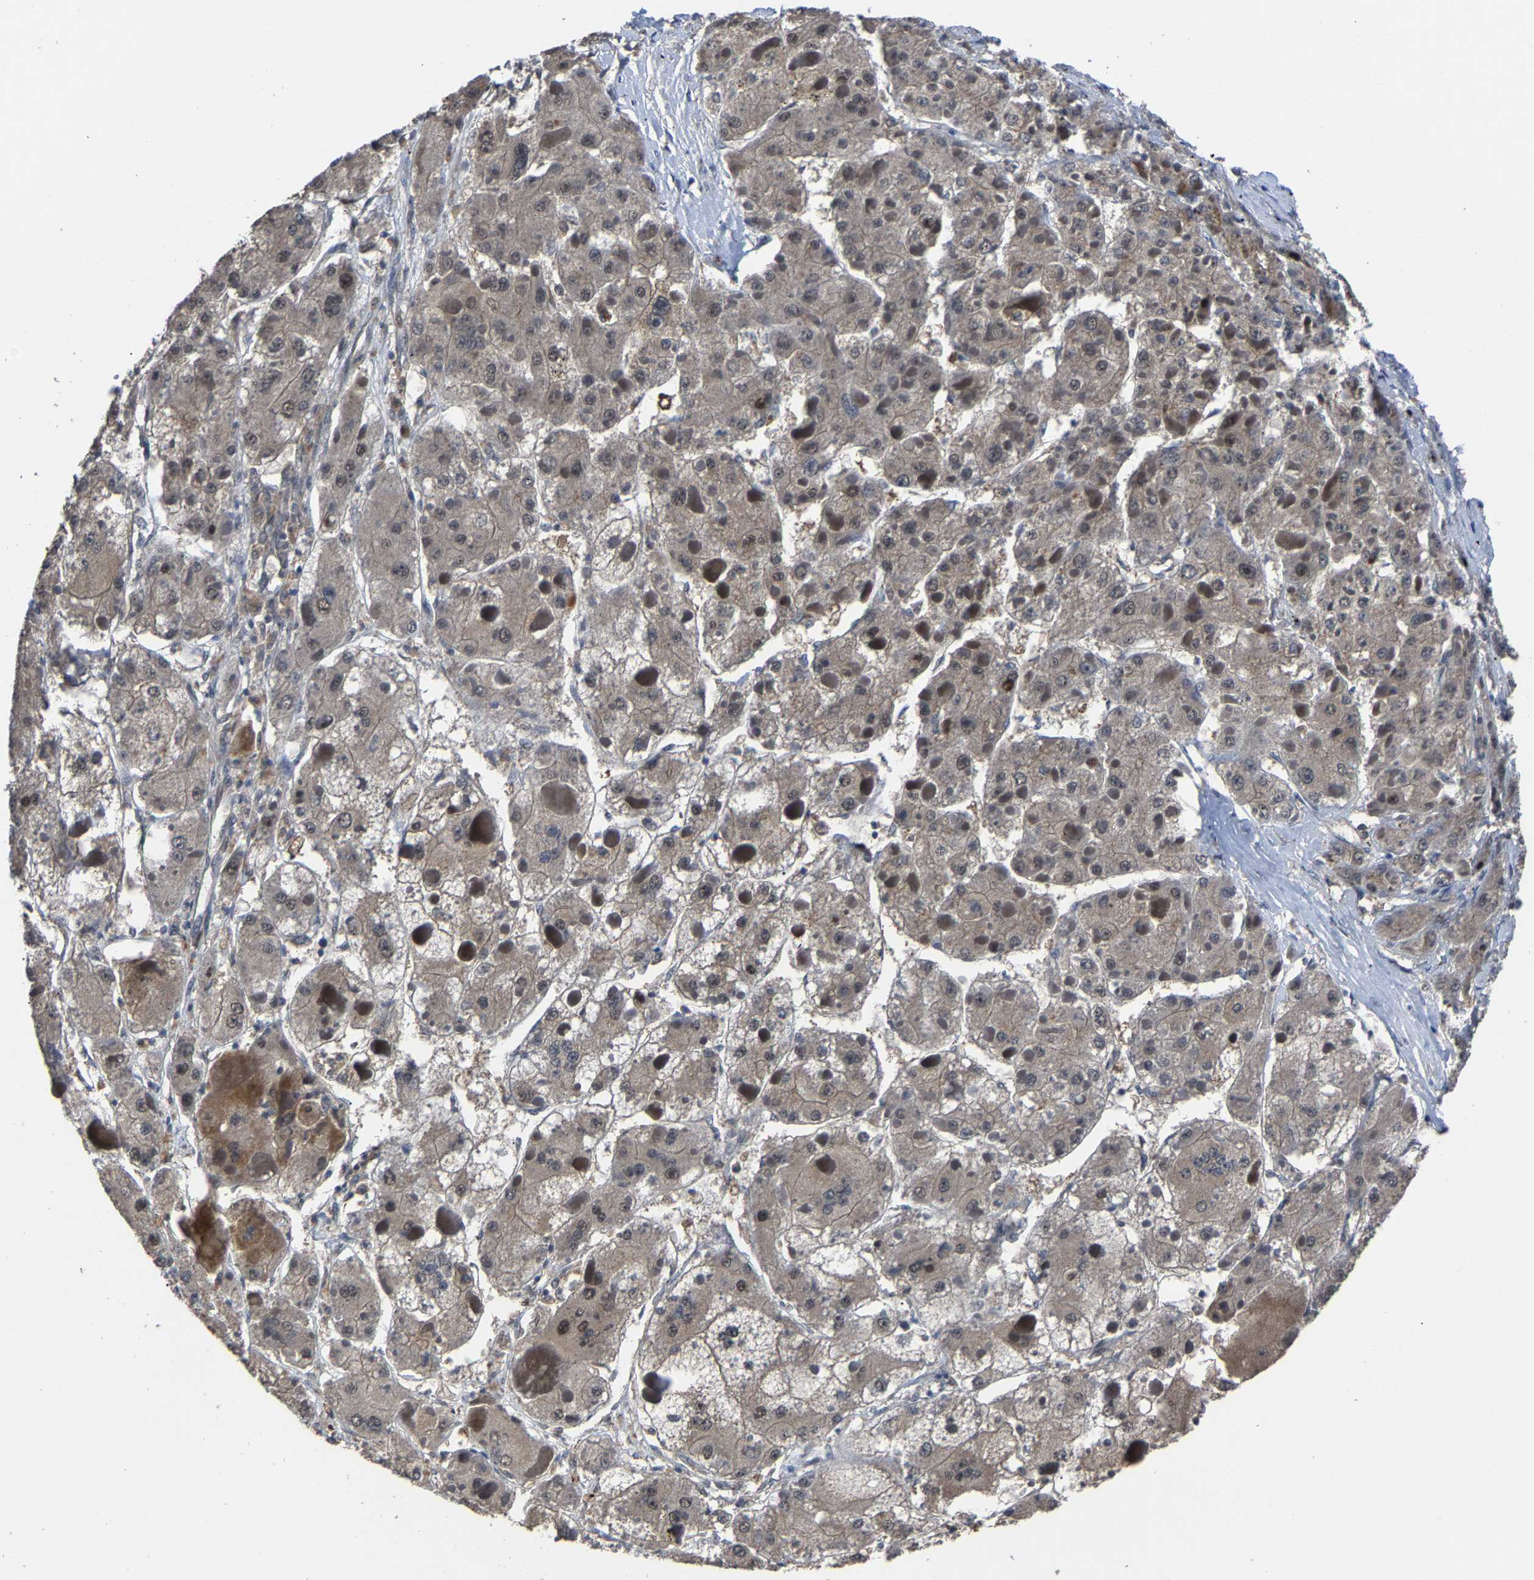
{"staining": {"intensity": "negative", "quantity": "none", "location": "none"}, "tissue": "liver cancer", "cell_type": "Tumor cells", "image_type": "cancer", "snomed": [{"axis": "morphology", "description": "Carcinoma, Hepatocellular, NOS"}, {"axis": "topography", "description": "Liver"}], "caption": "DAB (3,3'-diaminobenzidine) immunohistochemical staining of liver cancer shows no significant staining in tumor cells. (DAB immunohistochemistry (IHC), high magnification).", "gene": "LSM8", "patient": {"sex": "female", "age": 73}}